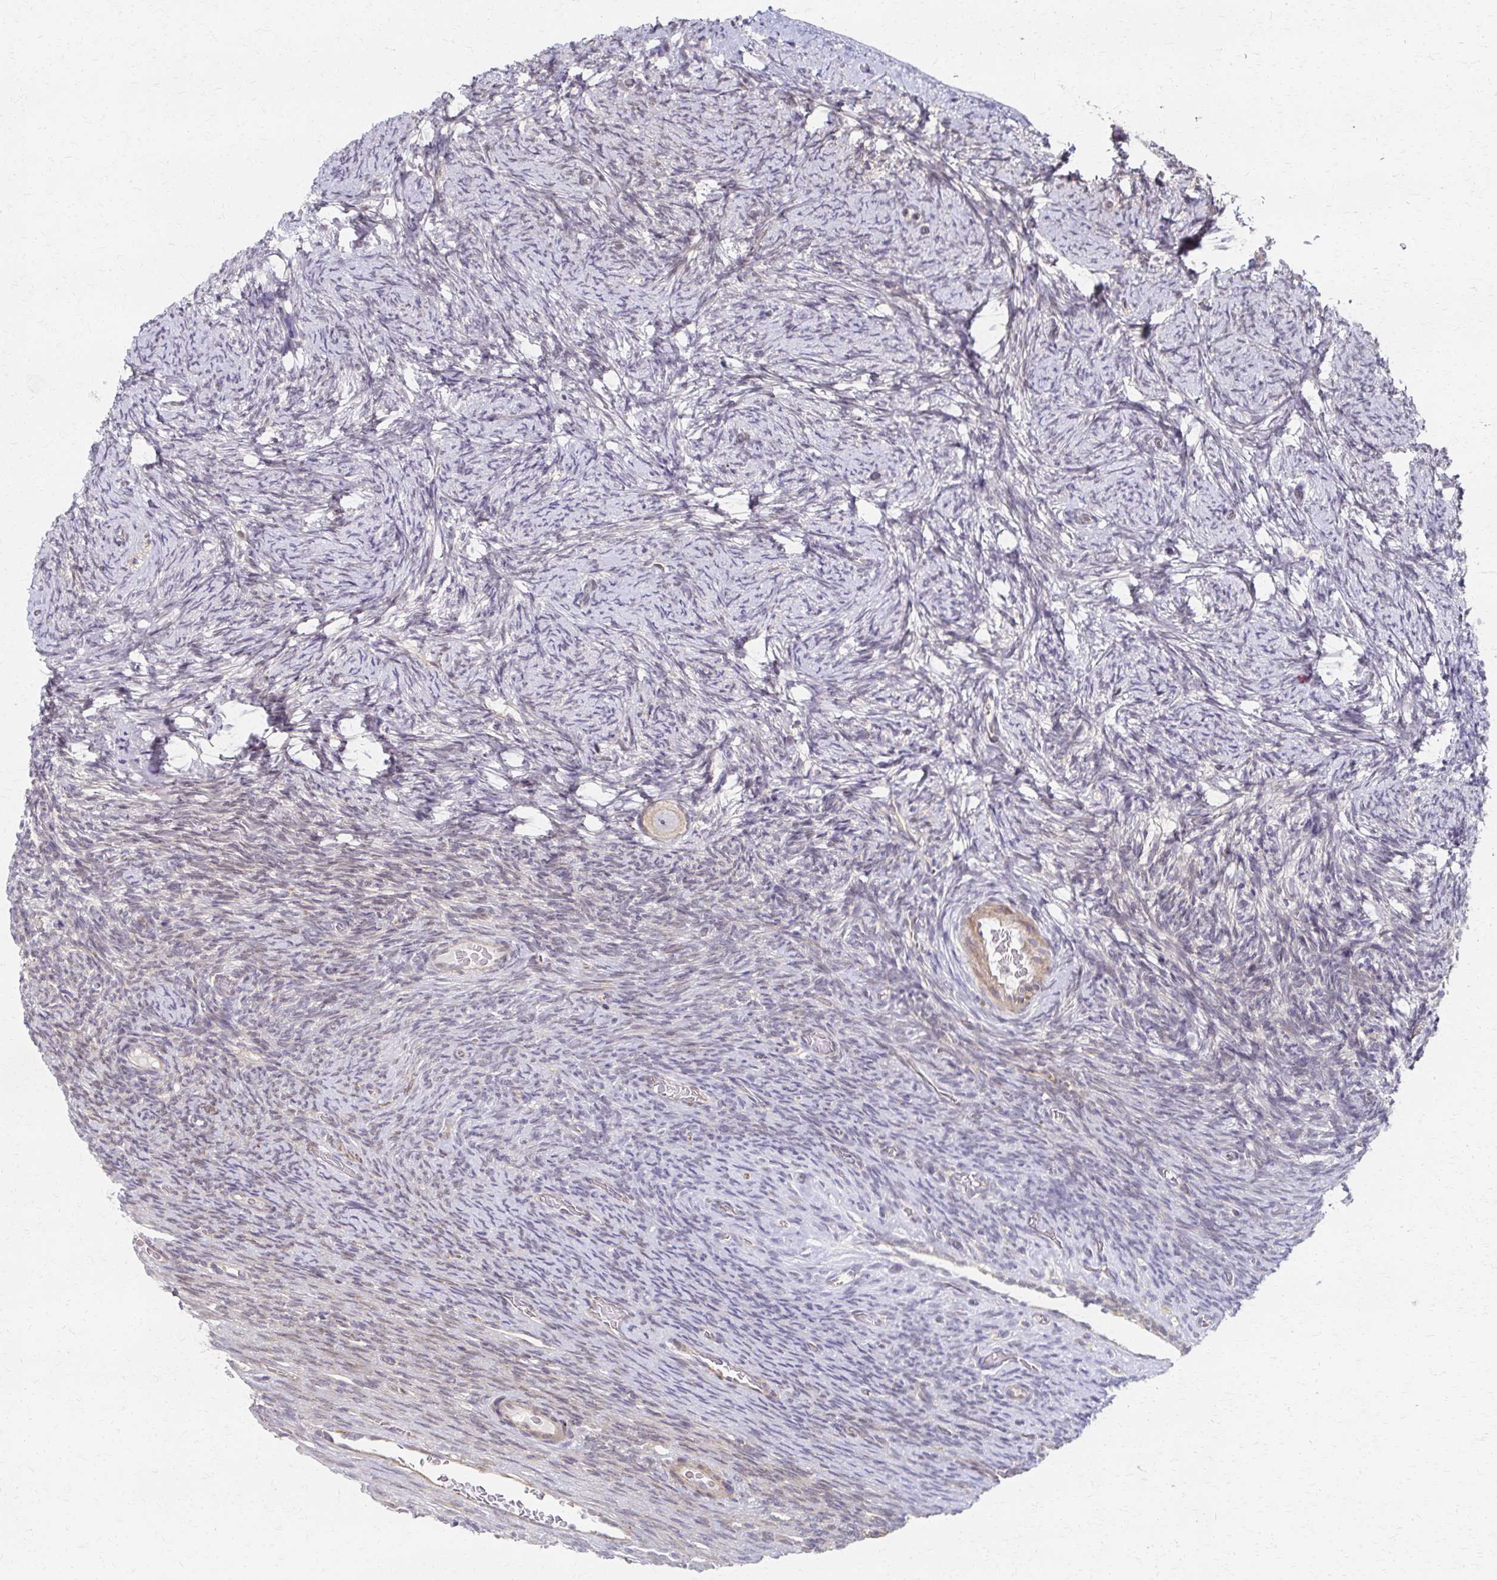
{"staining": {"intensity": "weak", "quantity": ">75%", "location": "cytoplasmic/membranous"}, "tissue": "ovary", "cell_type": "Follicle cells", "image_type": "normal", "snomed": [{"axis": "morphology", "description": "Normal tissue, NOS"}, {"axis": "topography", "description": "Ovary"}], "caption": "Immunohistochemical staining of normal human ovary shows low levels of weak cytoplasmic/membranous staining in approximately >75% of follicle cells. The staining is performed using DAB (3,3'-diaminobenzidine) brown chromogen to label protein expression. The nuclei are counter-stained blue using hematoxylin.", "gene": "EOLA1", "patient": {"sex": "female", "age": 34}}